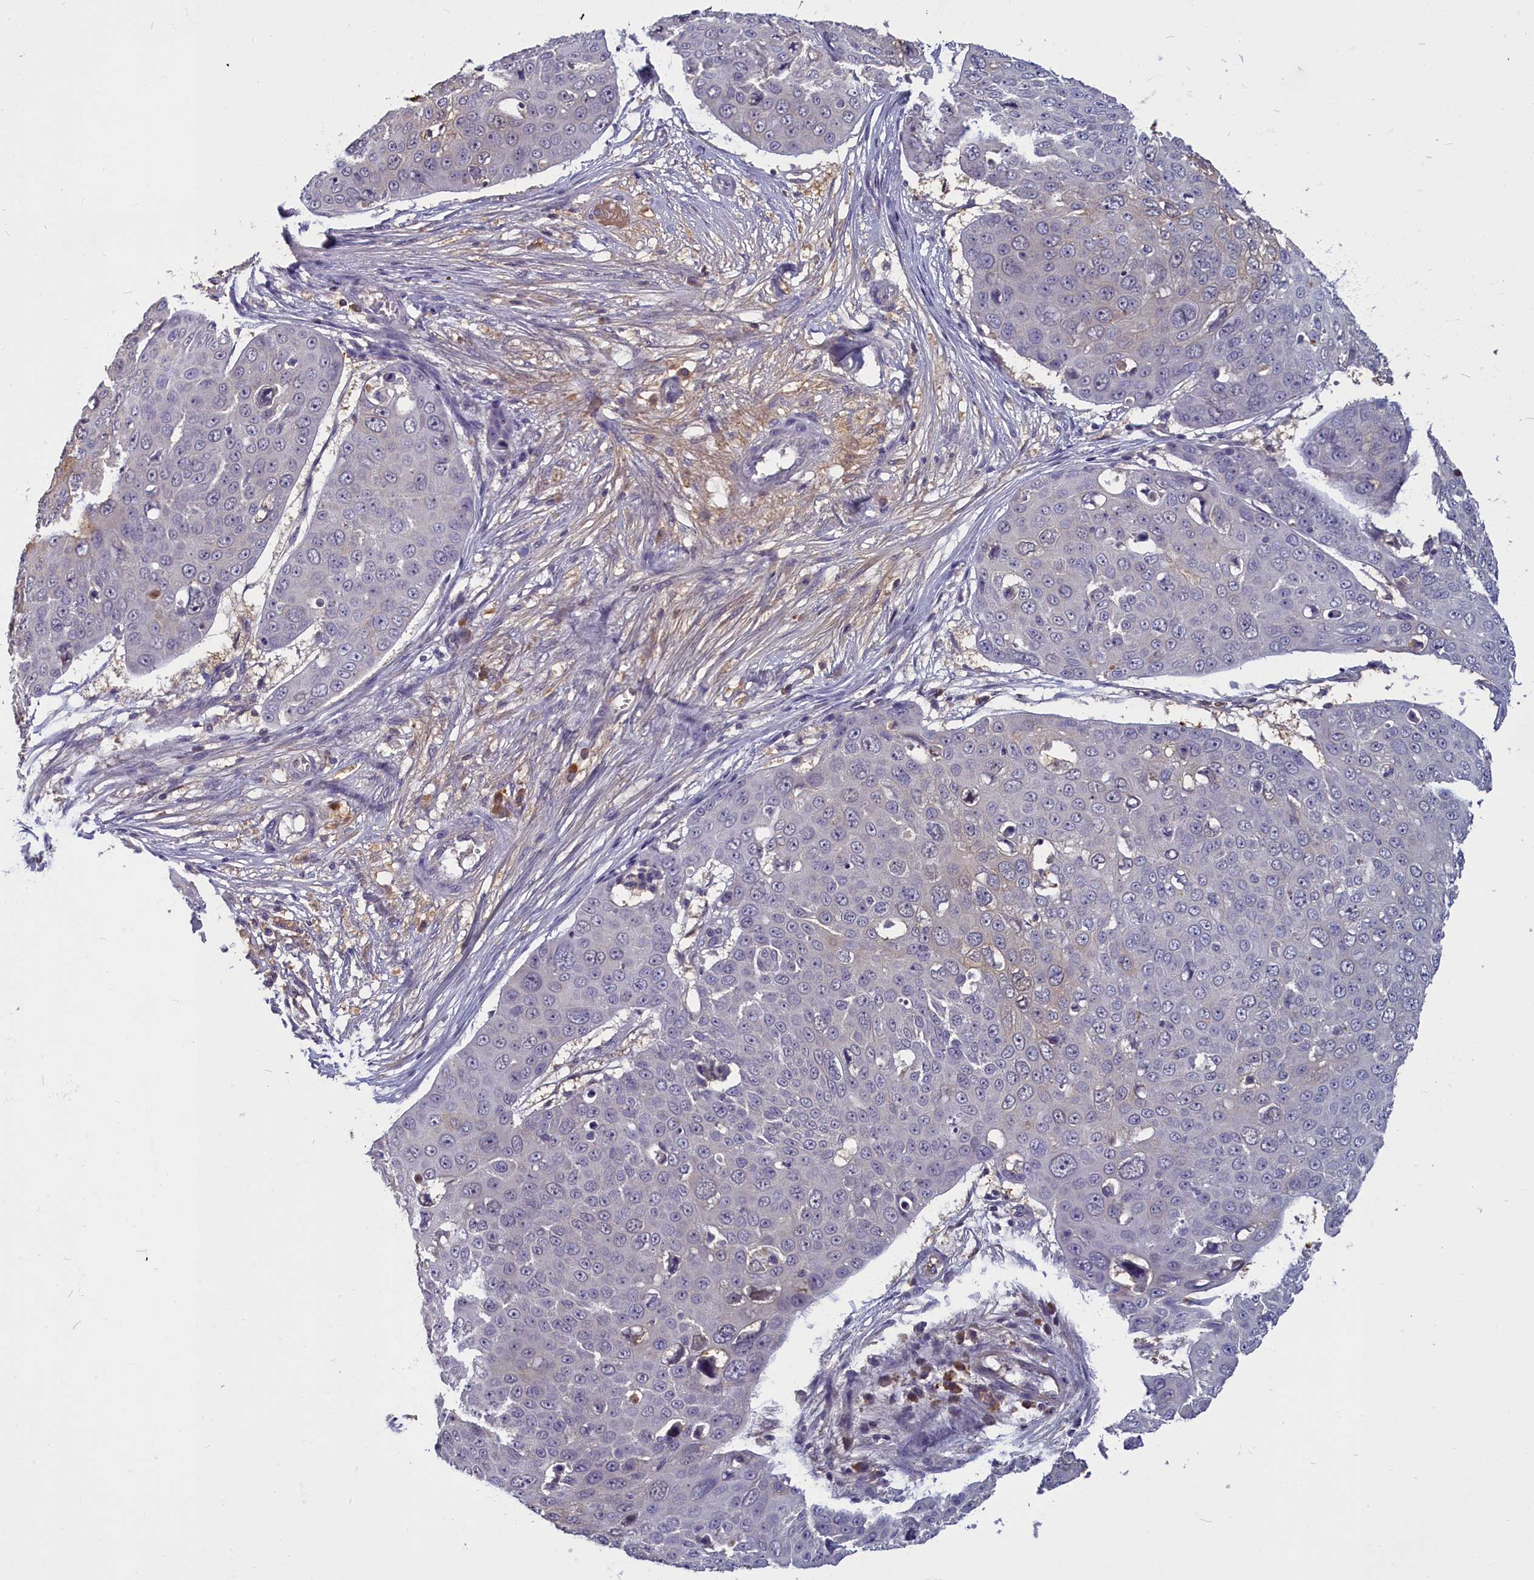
{"staining": {"intensity": "negative", "quantity": "none", "location": "none"}, "tissue": "skin cancer", "cell_type": "Tumor cells", "image_type": "cancer", "snomed": [{"axis": "morphology", "description": "Squamous cell carcinoma, NOS"}, {"axis": "topography", "description": "Skin"}], "caption": "IHC histopathology image of neoplastic tissue: skin cancer (squamous cell carcinoma) stained with DAB displays no significant protein expression in tumor cells.", "gene": "SV2C", "patient": {"sex": "male", "age": 71}}